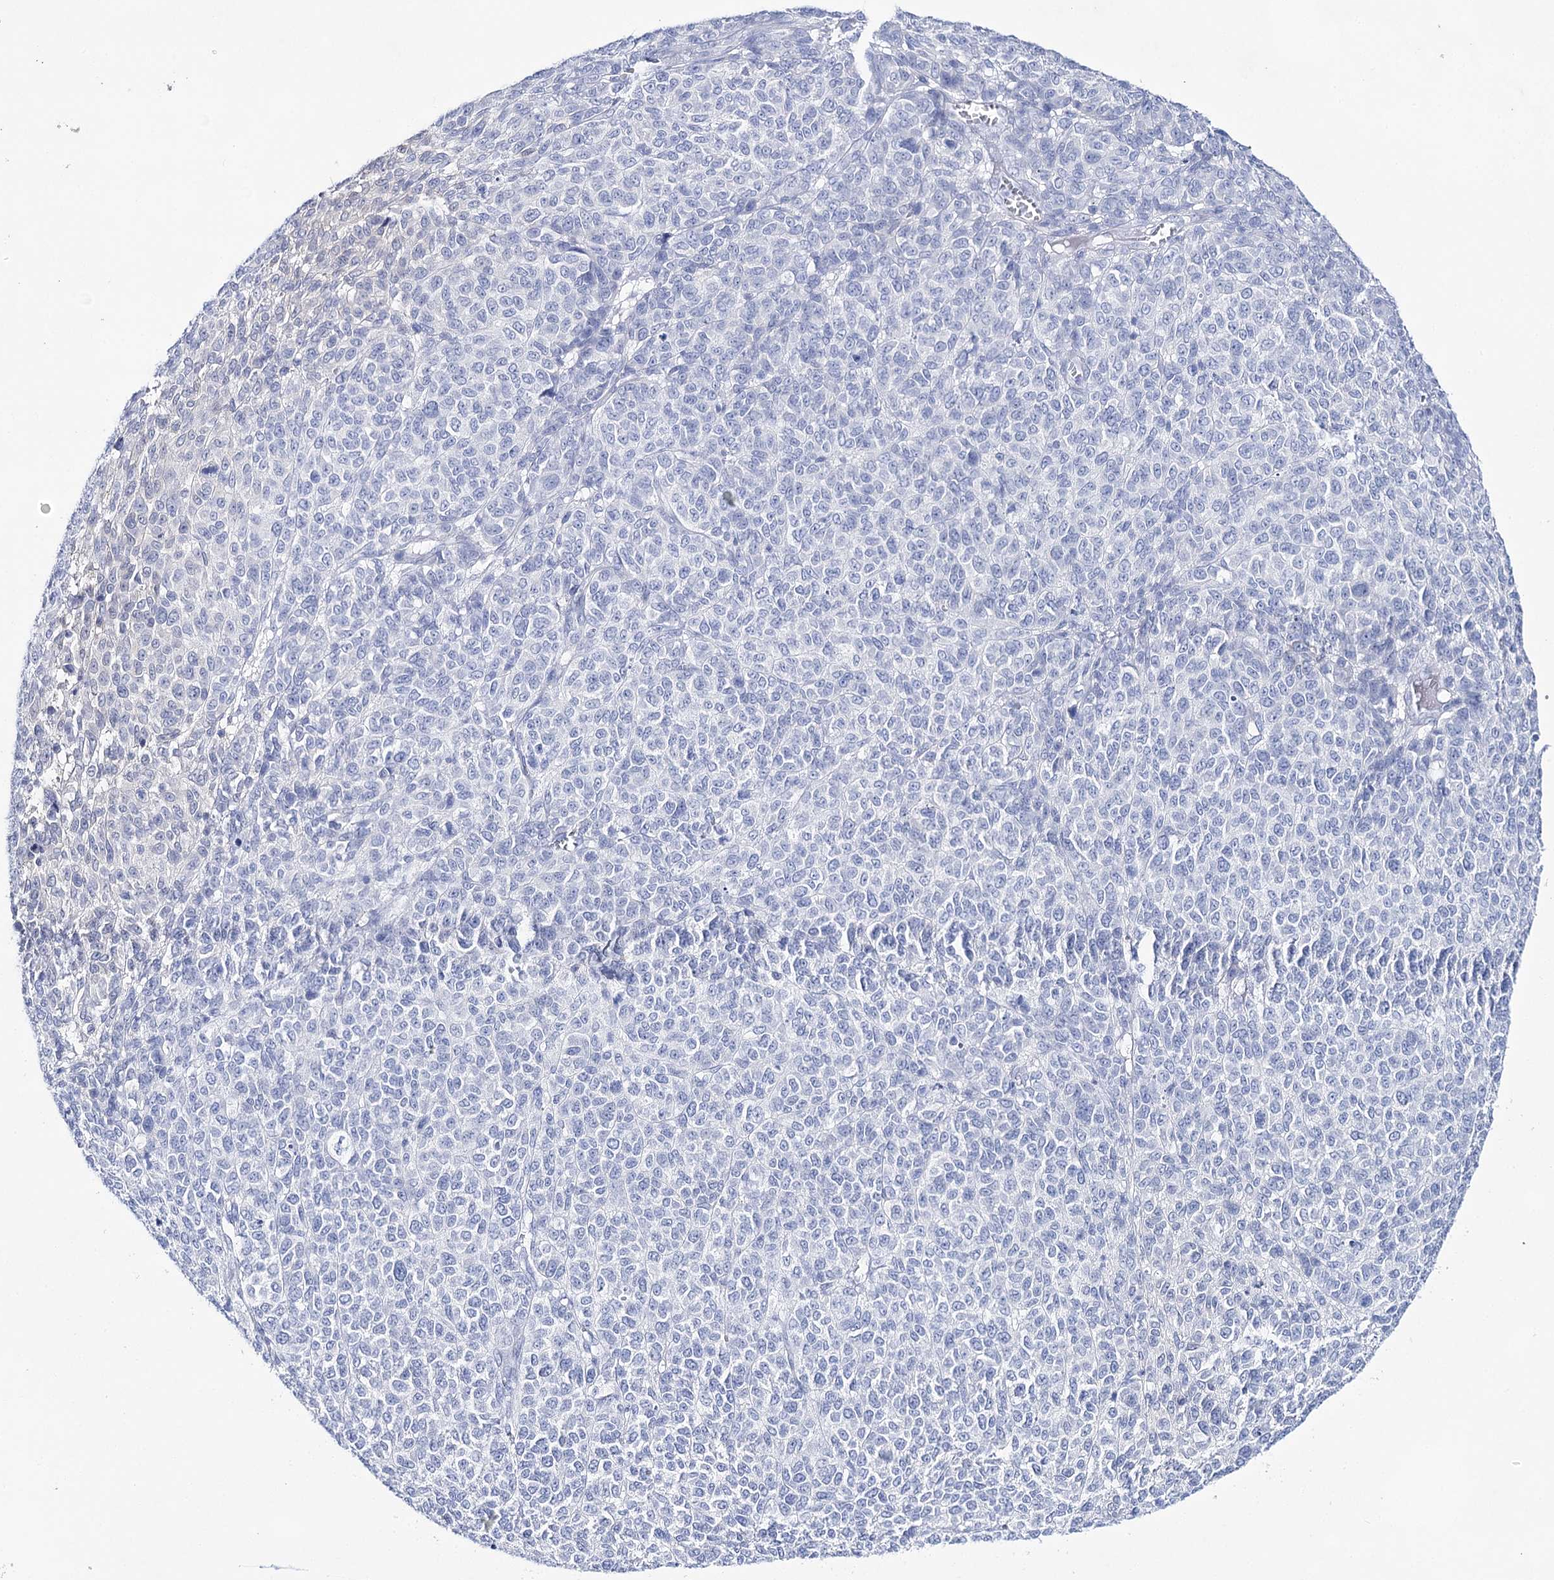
{"staining": {"intensity": "negative", "quantity": "none", "location": "none"}, "tissue": "melanoma", "cell_type": "Tumor cells", "image_type": "cancer", "snomed": [{"axis": "morphology", "description": "Malignant melanoma, NOS"}, {"axis": "topography", "description": "Skin"}], "caption": "Immunohistochemistry histopathology image of neoplastic tissue: malignant melanoma stained with DAB (3,3'-diaminobenzidine) shows no significant protein staining in tumor cells.", "gene": "LALBA", "patient": {"sex": "male", "age": 49}}